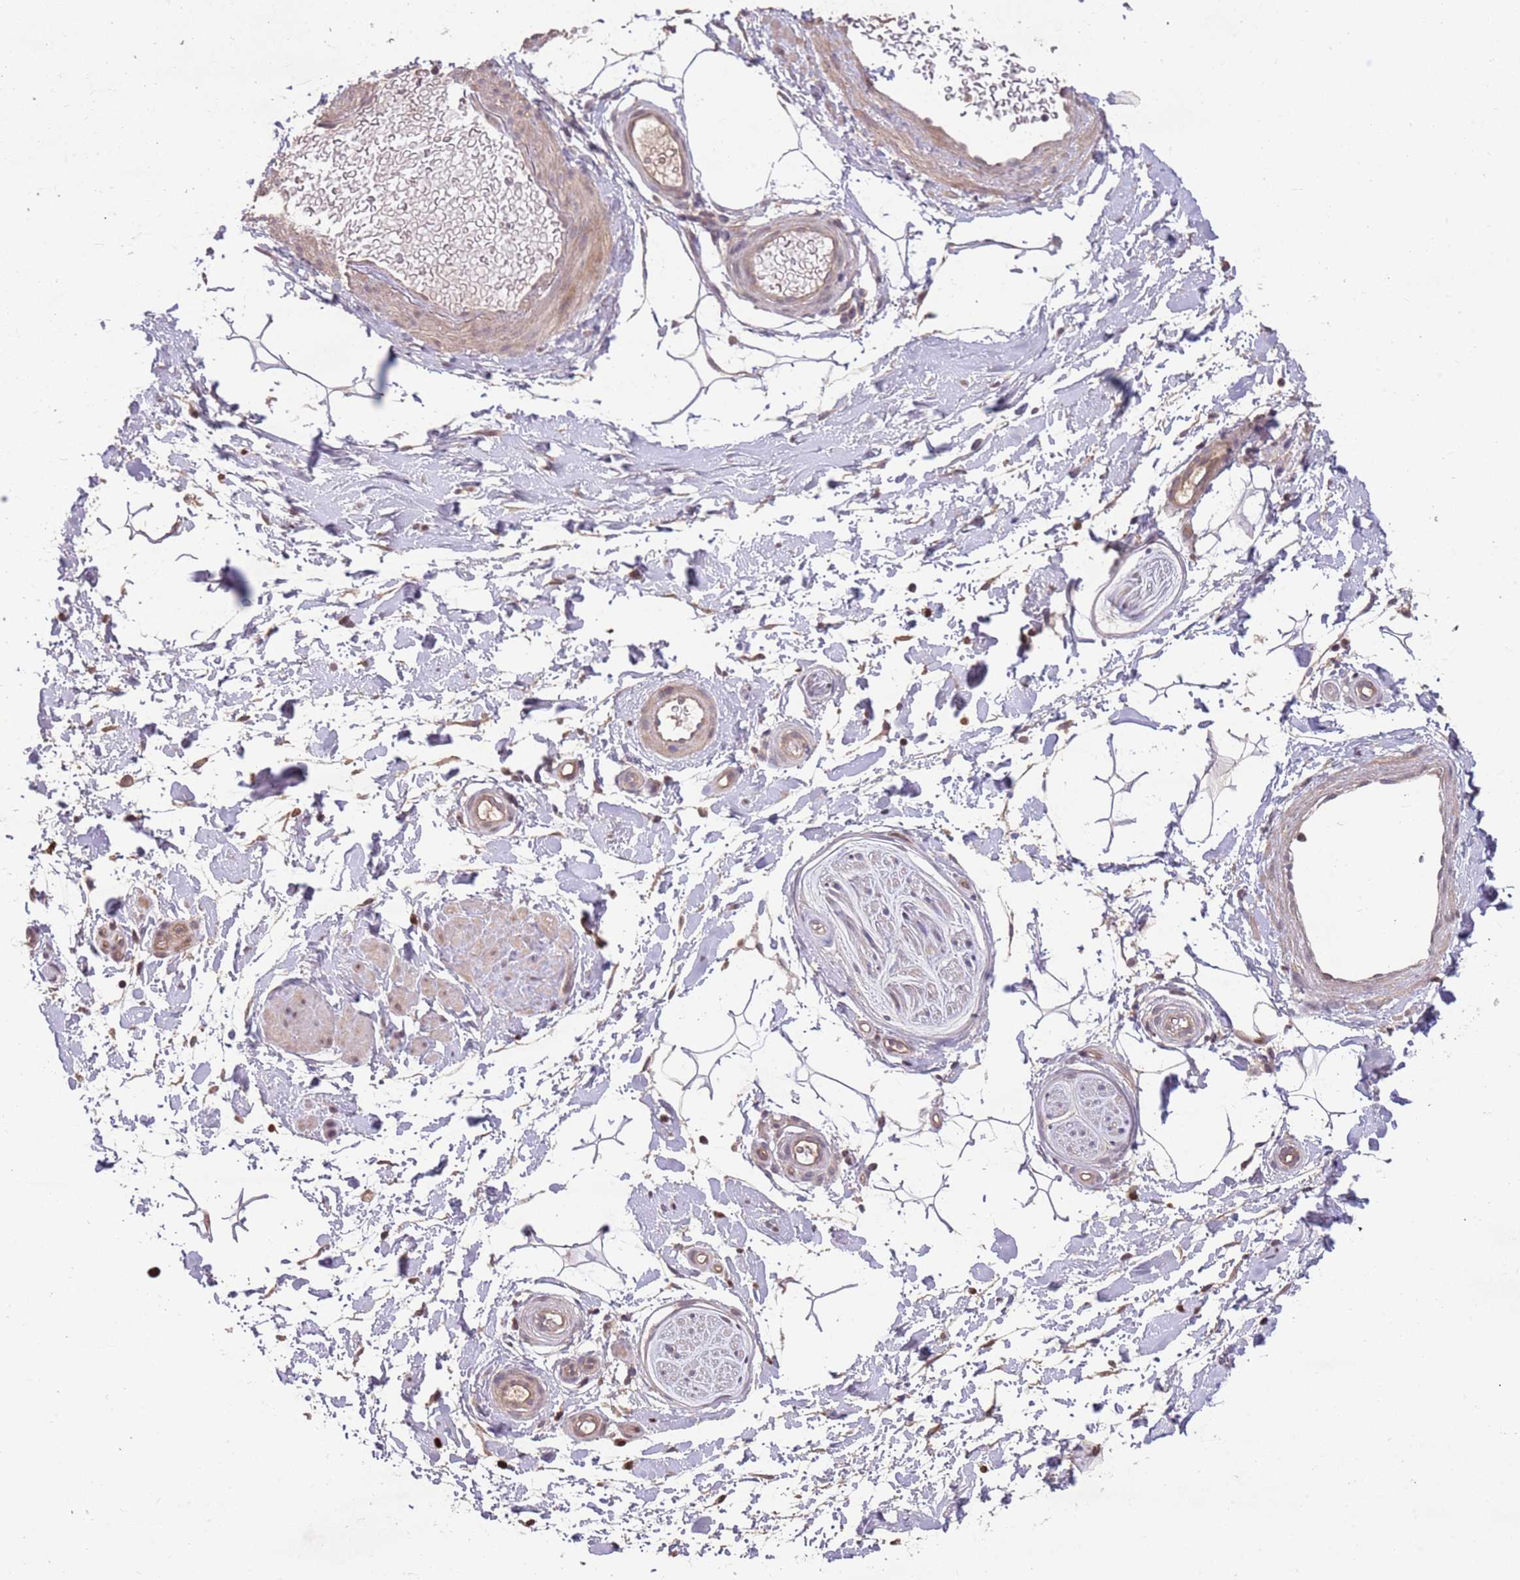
{"staining": {"intensity": "weak", "quantity": "<25%", "location": "cytoplasmic/membranous"}, "tissue": "adipose tissue", "cell_type": "Adipocytes", "image_type": "normal", "snomed": [{"axis": "morphology", "description": "Normal tissue, NOS"}, {"axis": "topography", "description": "Soft tissue"}, {"axis": "topography", "description": "Adipose tissue"}, {"axis": "topography", "description": "Vascular tissue"}, {"axis": "topography", "description": "Peripheral nerve tissue"}], "caption": "A high-resolution histopathology image shows immunohistochemistry staining of normal adipose tissue, which exhibits no significant expression in adipocytes.", "gene": "MEI1", "patient": {"sex": "male", "age": 74}}